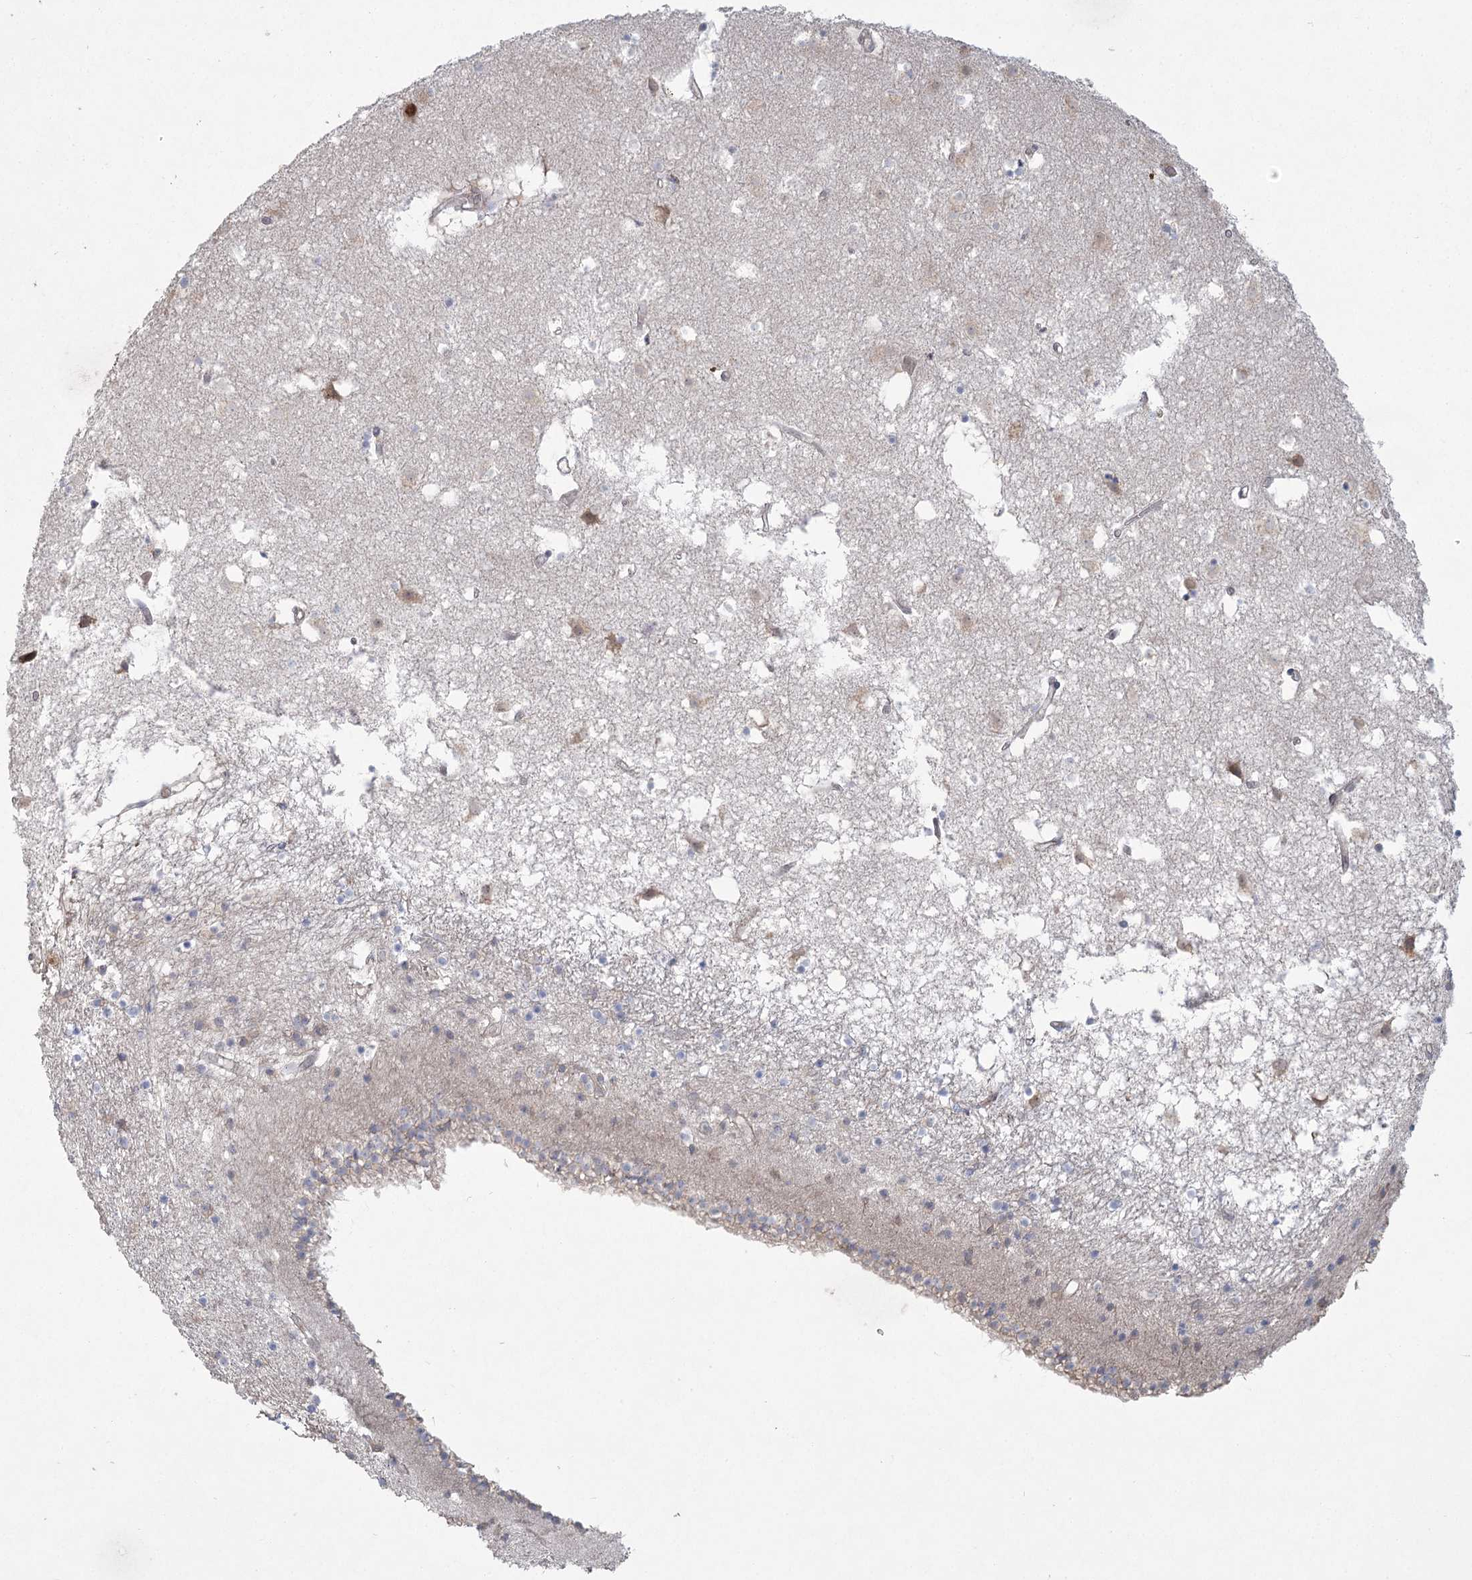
{"staining": {"intensity": "negative", "quantity": "none", "location": "none"}, "tissue": "caudate", "cell_type": "Glial cells", "image_type": "normal", "snomed": [{"axis": "morphology", "description": "Normal tissue, NOS"}, {"axis": "topography", "description": "Lateral ventricle wall"}], "caption": "Glial cells are negative for brown protein staining in benign caudate. Brightfield microscopy of IHC stained with DAB (brown) and hematoxylin (blue), captured at high magnification.", "gene": "CAMTA1", "patient": {"sex": "male", "age": 70}}